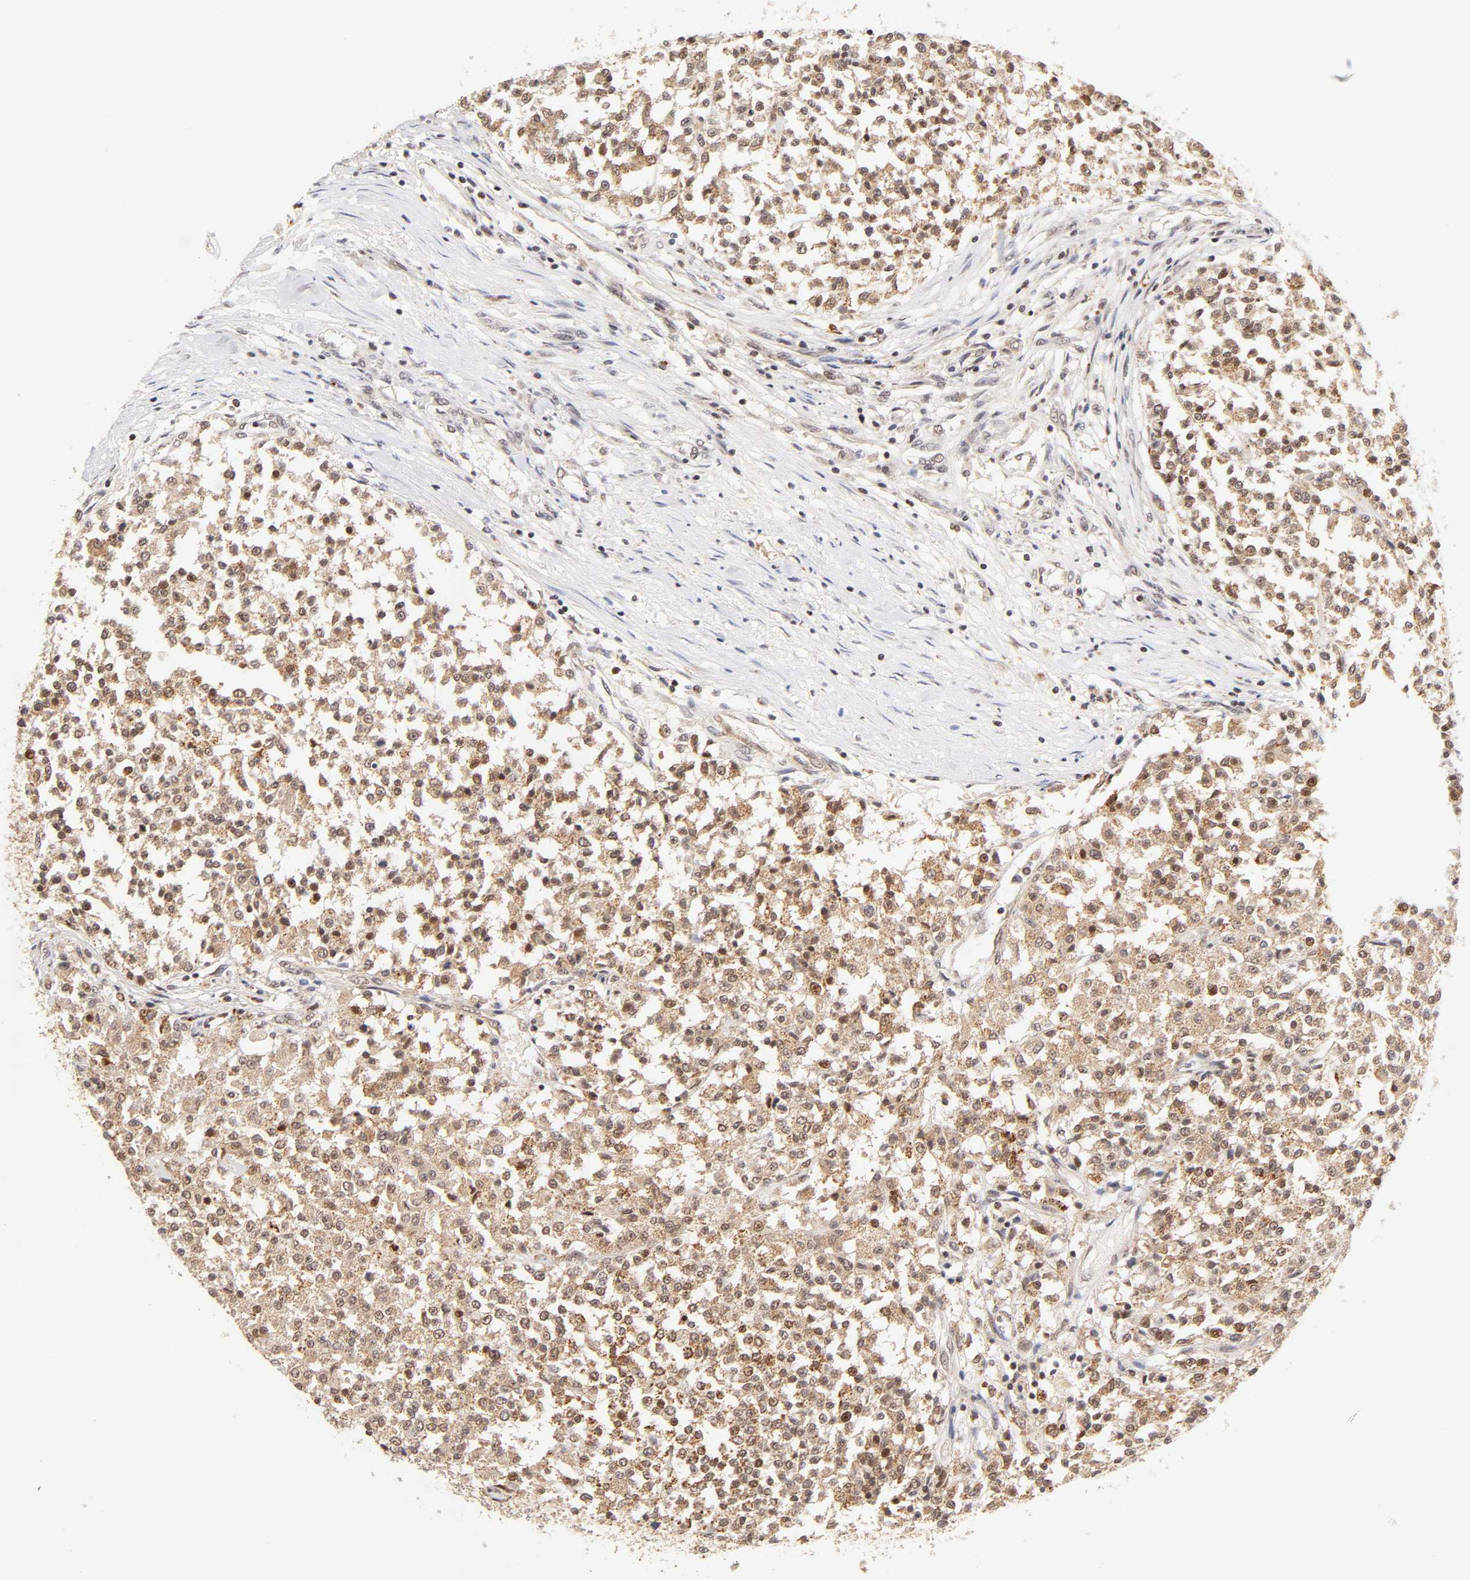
{"staining": {"intensity": "moderate", "quantity": ">75%", "location": "cytoplasmic/membranous,nuclear"}, "tissue": "testis cancer", "cell_type": "Tumor cells", "image_type": "cancer", "snomed": [{"axis": "morphology", "description": "Seminoma, NOS"}, {"axis": "topography", "description": "Testis"}], "caption": "Approximately >75% of tumor cells in human seminoma (testis) exhibit moderate cytoplasmic/membranous and nuclear protein positivity as visualized by brown immunohistochemical staining.", "gene": "TAF10", "patient": {"sex": "male", "age": 59}}